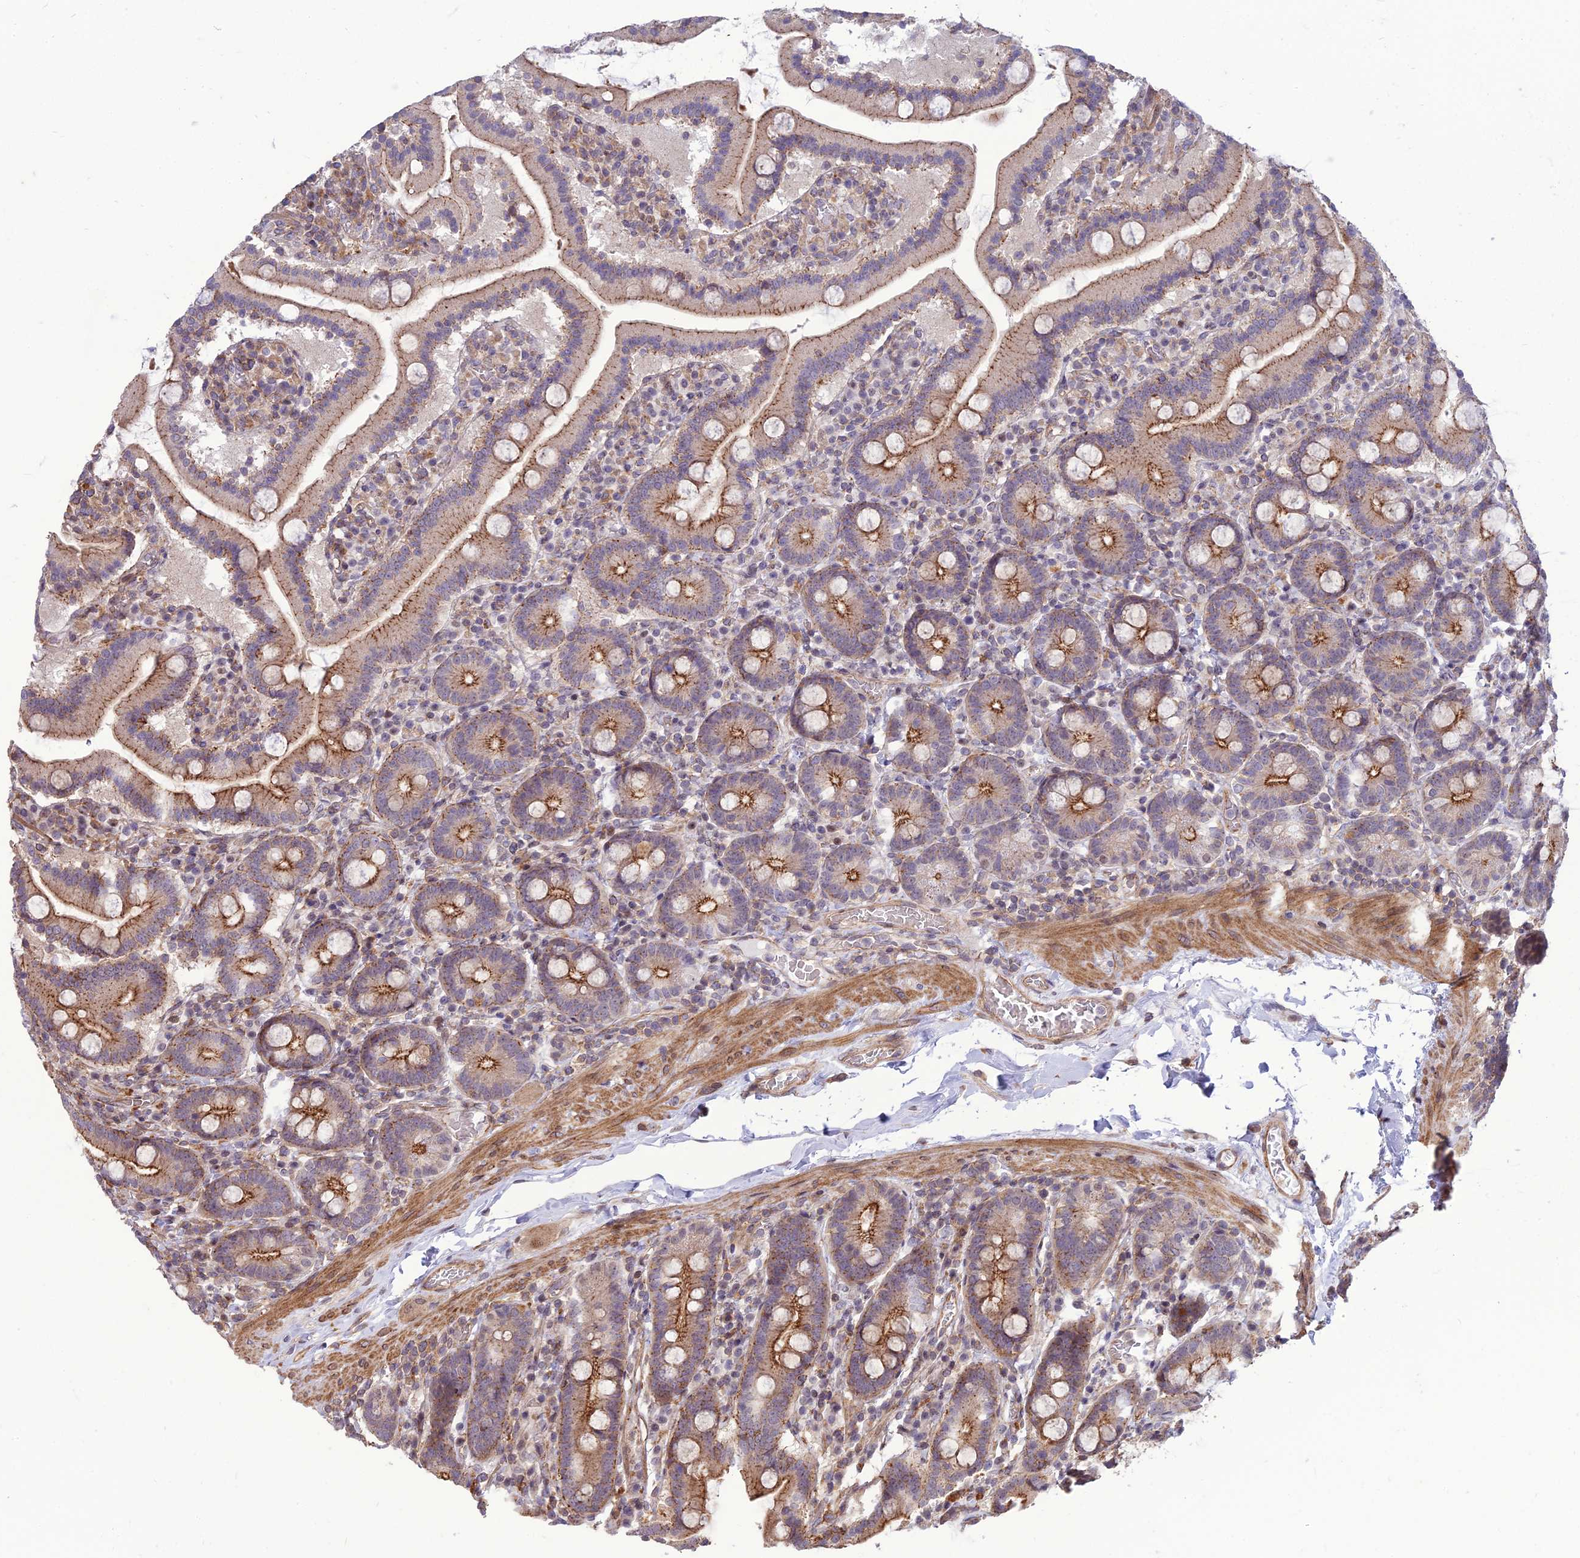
{"staining": {"intensity": "moderate", "quantity": "25%-75%", "location": "cytoplasmic/membranous"}, "tissue": "duodenum", "cell_type": "Glandular cells", "image_type": "normal", "snomed": [{"axis": "morphology", "description": "Normal tissue, NOS"}, {"axis": "topography", "description": "Duodenum"}], "caption": "IHC photomicrograph of normal duodenum stained for a protein (brown), which demonstrates medium levels of moderate cytoplasmic/membranous expression in about 25%-75% of glandular cells.", "gene": "TSPYL2", "patient": {"sex": "male", "age": 55}}